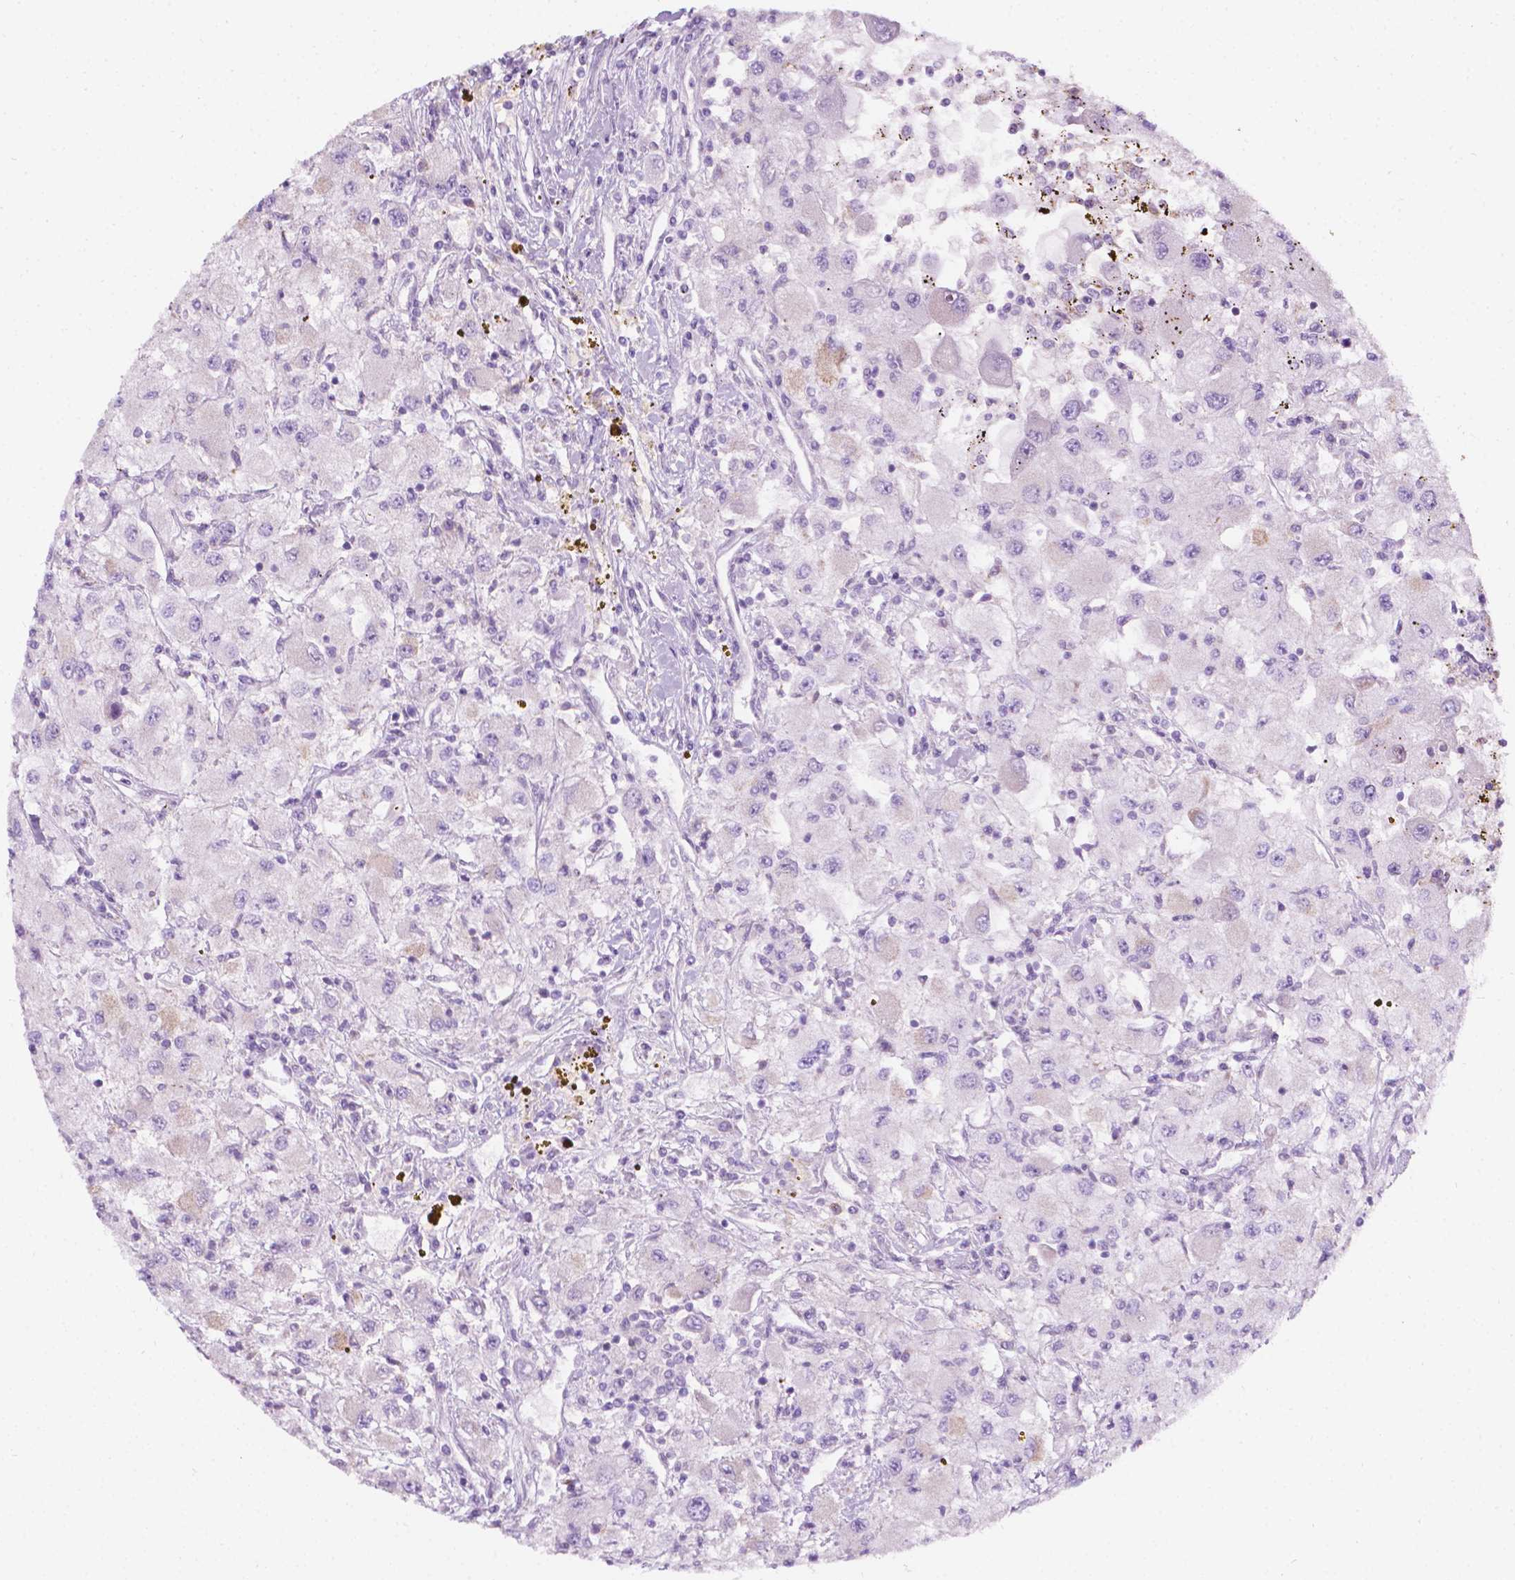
{"staining": {"intensity": "negative", "quantity": "none", "location": "none"}, "tissue": "renal cancer", "cell_type": "Tumor cells", "image_type": "cancer", "snomed": [{"axis": "morphology", "description": "Adenocarcinoma, NOS"}, {"axis": "topography", "description": "Kidney"}], "caption": "IHC histopathology image of human renal cancer stained for a protein (brown), which shows no positivity in tumor cells.", "gene": "NOS1AP", "patient": {"sex": "female", "age": 67}}